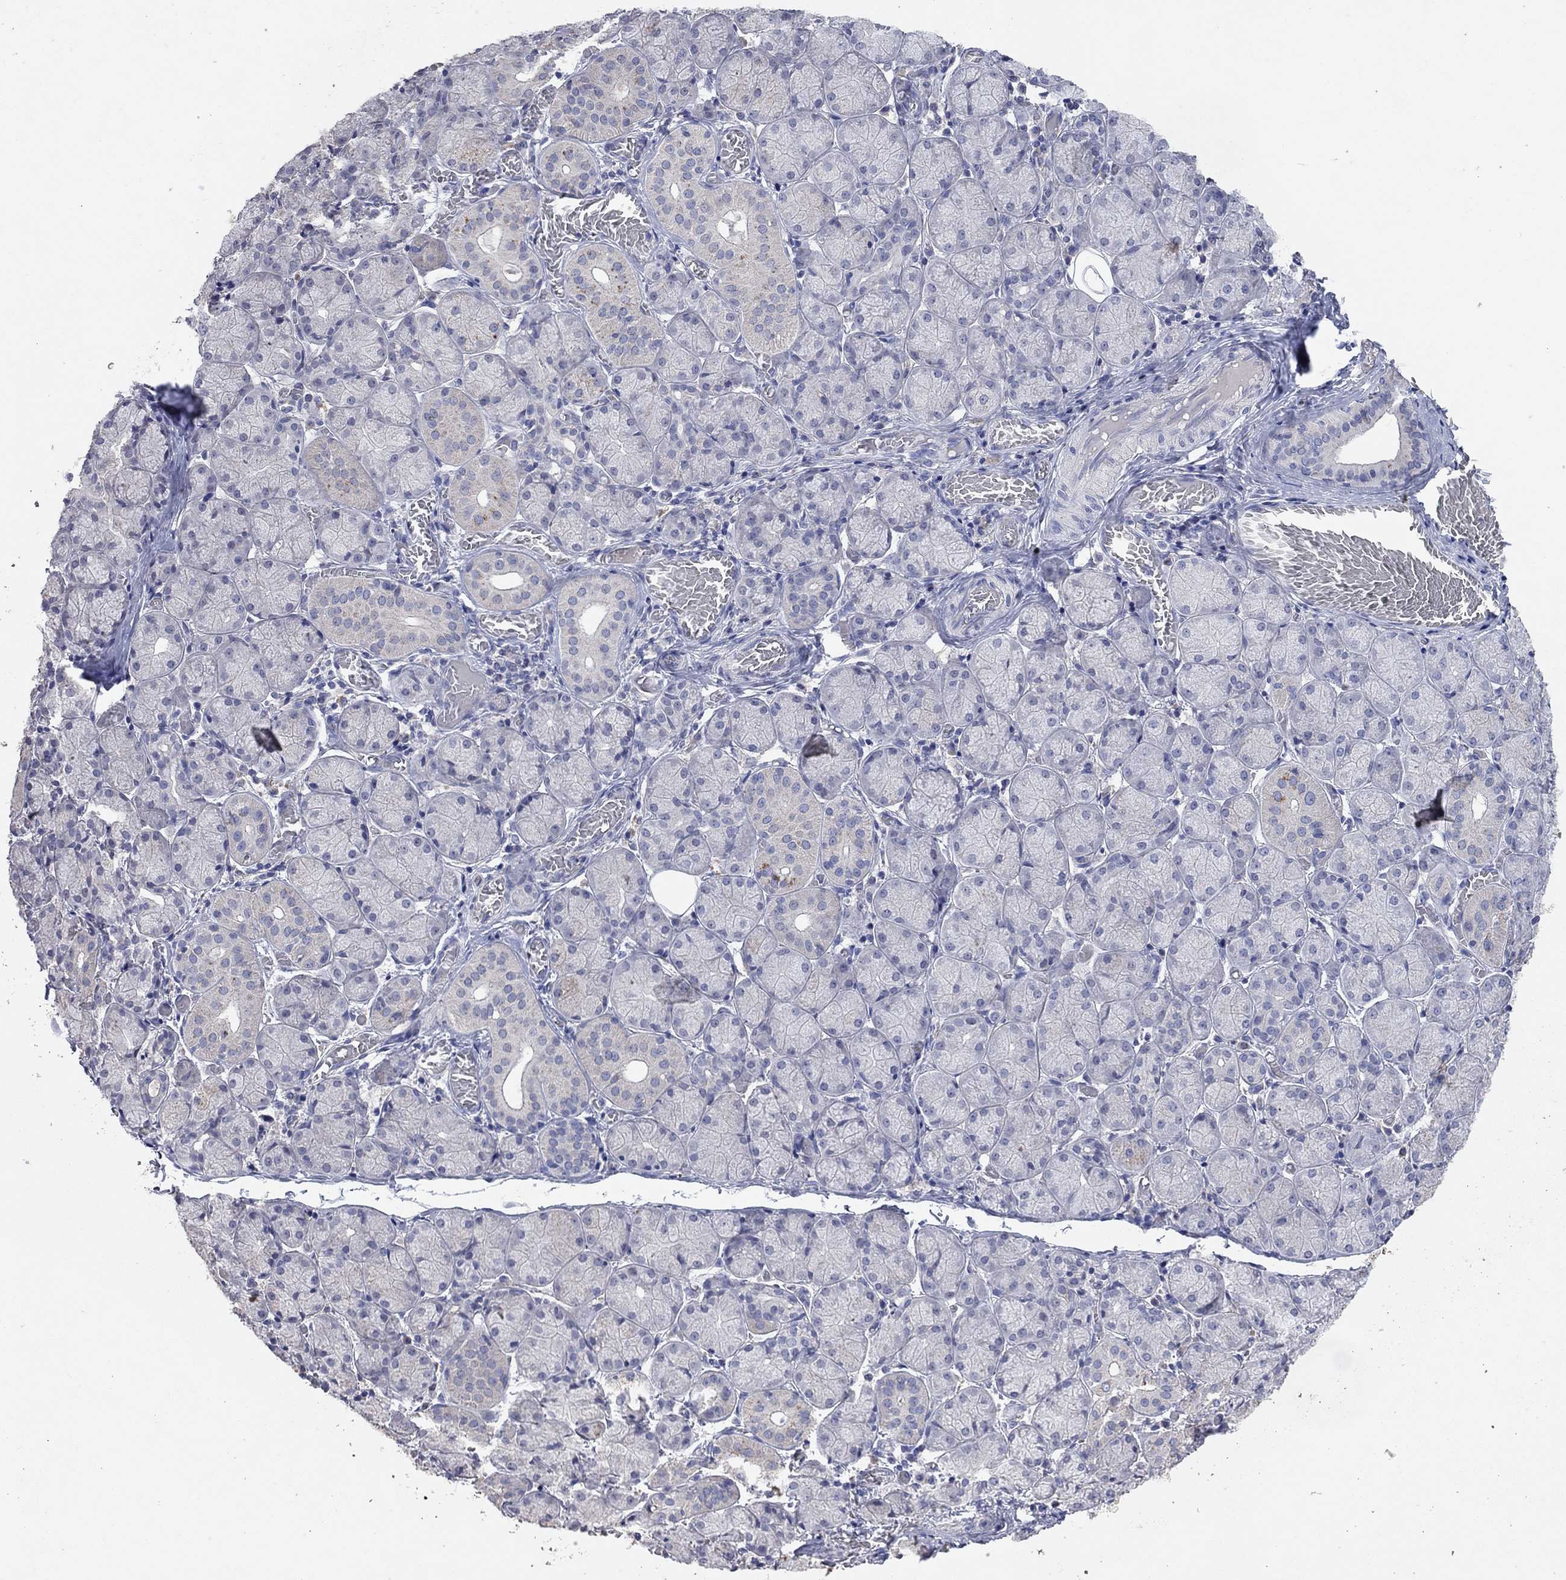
{"staining": {"intensity": "negative", "quantity": "none", "location": "none"}, "tissue": "salivary gland", "cell_type": "Glandular cells", "image_type": "normal", "snomed": [{"axis": "morphology", "description": "Normal tissue, NOS"}, {"axis": "topography", "description": "Salivary gland"}, {"axis": "topography", "description": "Peripheral nerve tissue"}], "caption": "High power microscopy micrograph of an immunohistochemistry (IHC) image of benign salivary gland, revealing no significant expression in glandular cells. Nuclei are stained in blue.", "gene": "MMP13", "patient": {"sex": "female", "age": 24}}